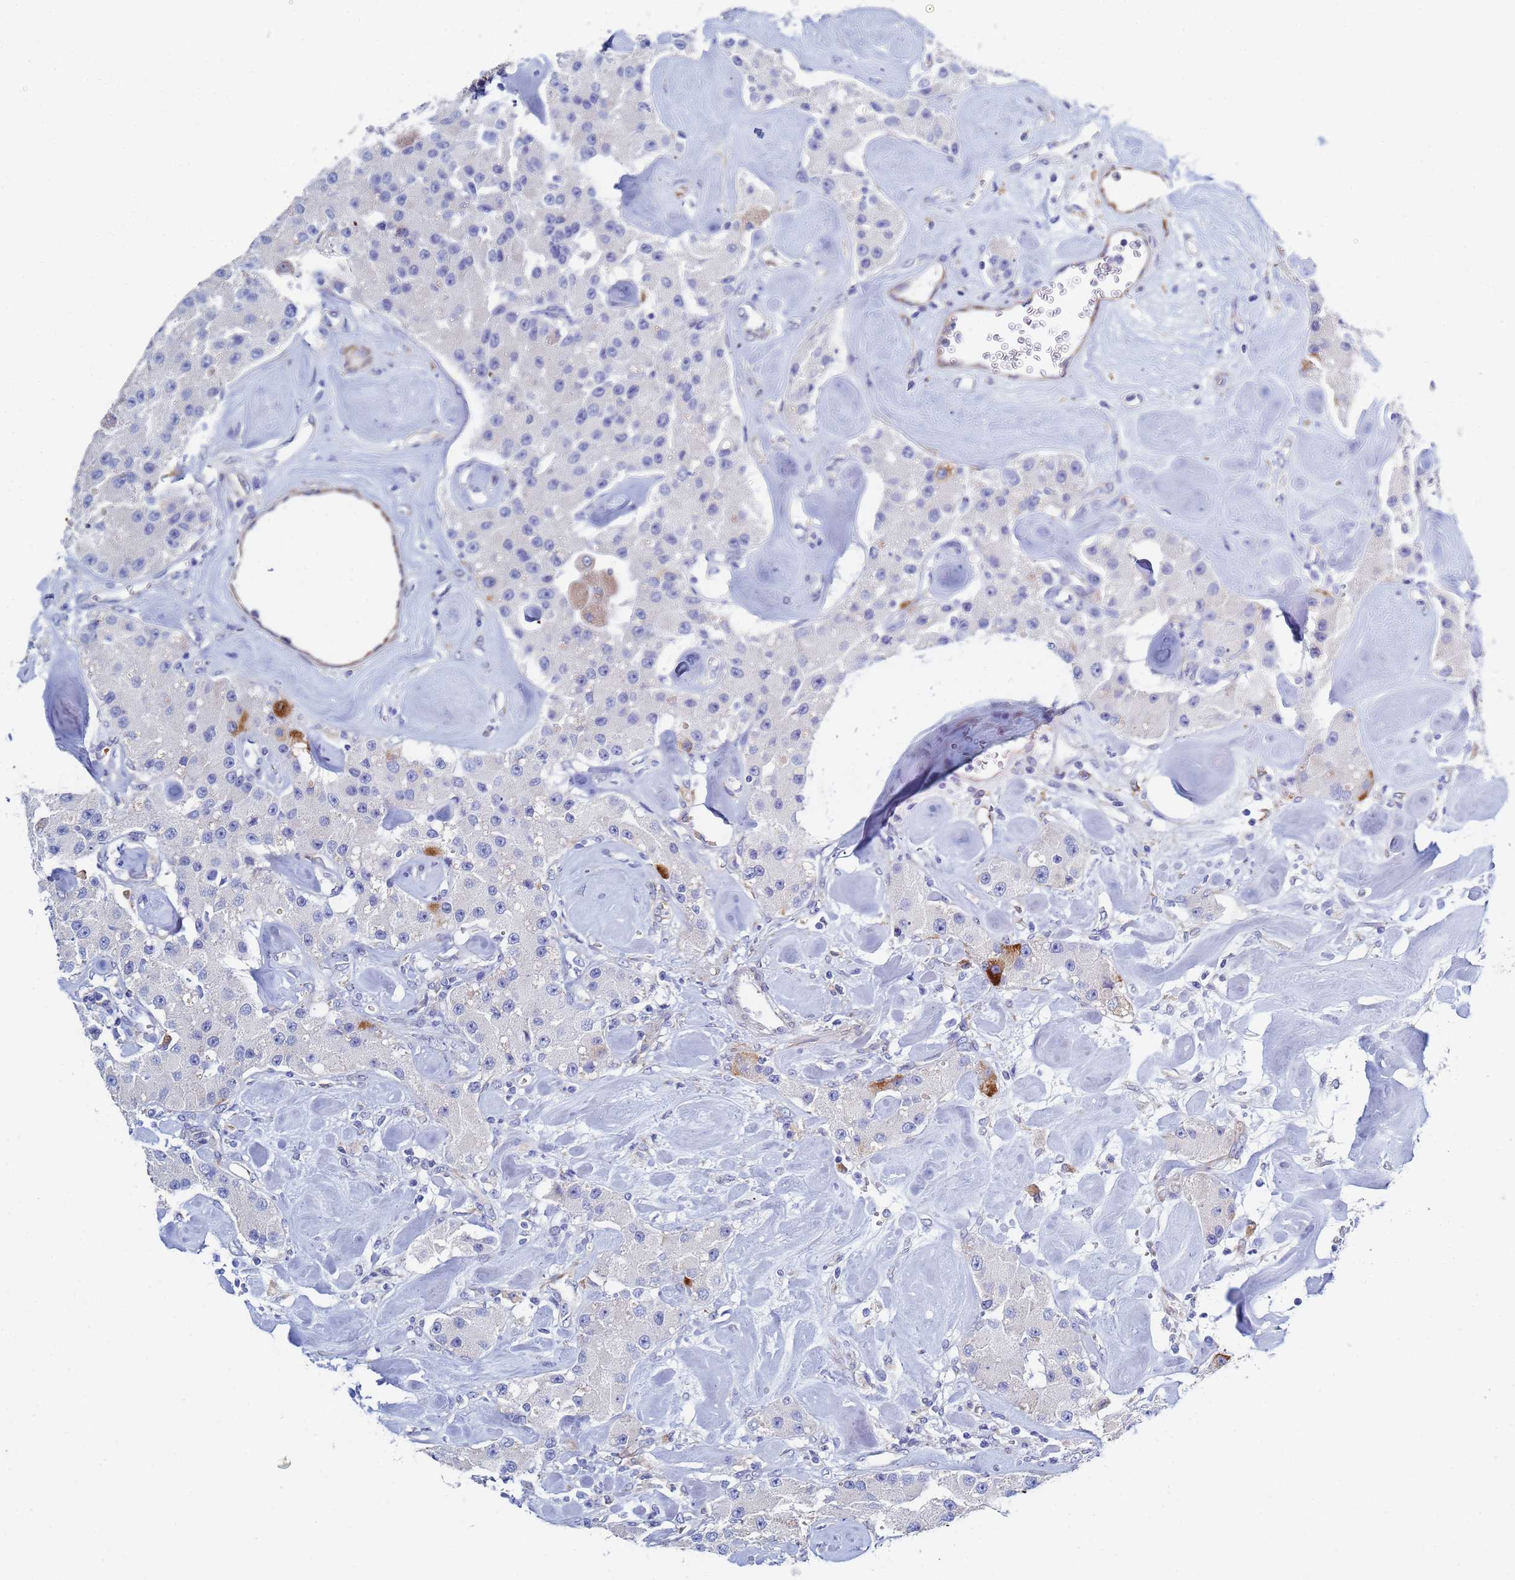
{"staining": {"intensity": "moderate", "quantity": "<25%", "location": "cytoplasmic/membranous"}, "tissue": "carcinoid", "cell_type": "Tumor cells", "image_type": "cancer", "snomed": [{"axis": "morphology", "description": "Carcinoid, malignant, NOS"}, {"axis": "topography", "description": "Pancreas"}], "caption": "Moderate cytoplasmic/membranous protein expression is appreciated in about <25% of tumor cells in malignant carcinoid.", "gene": "GDAP2", "patient": {"sex": "male", "age": 41}}